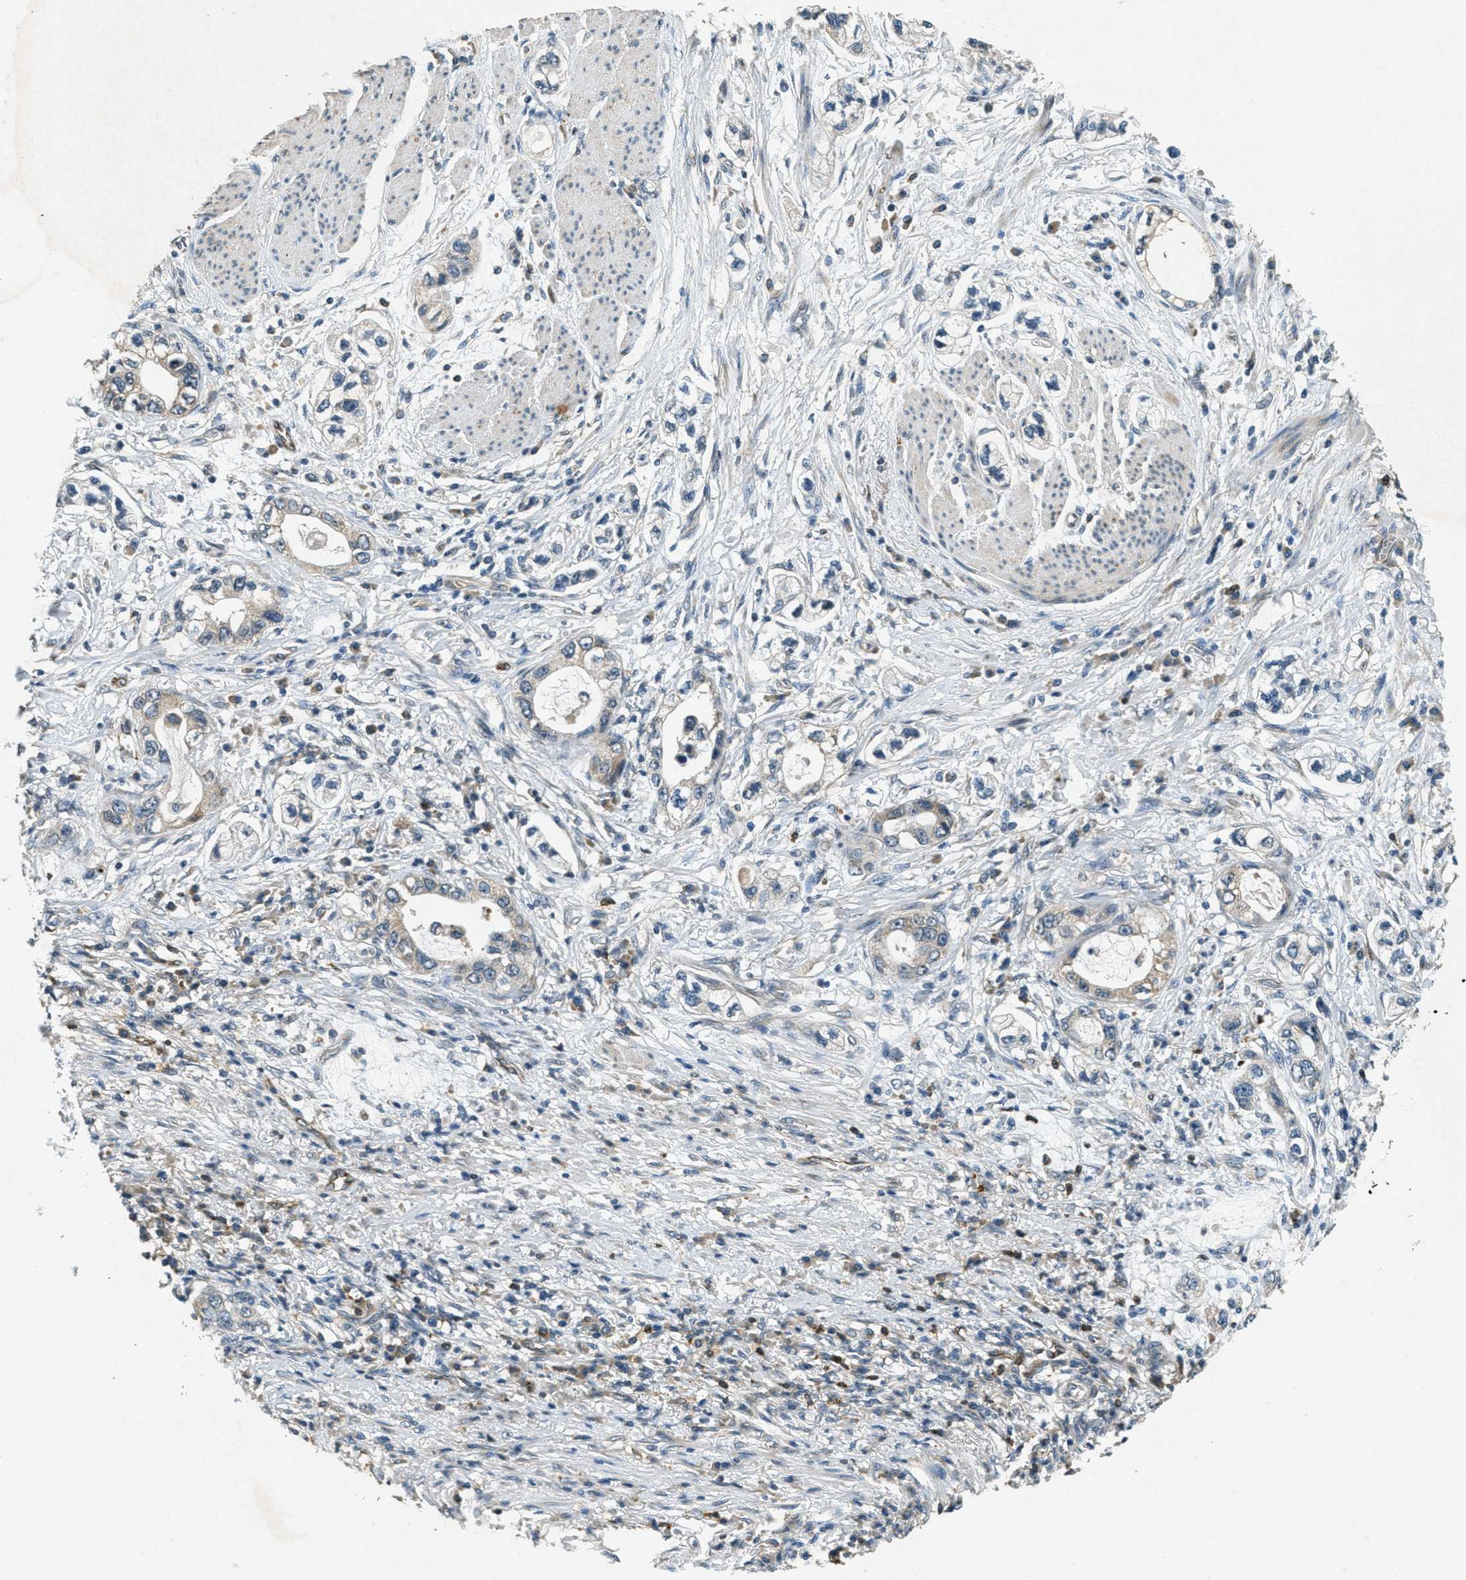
{"staining": {"intensity": "moderate", "quantity": "<25%", "location": "cytoplasmic/membranous"}, "tissue": "stomach cancer", "cell_type": "Tumor cells", "image_type": "cancer", "snomed": [{"axis": "morphology", "description": "Adenocarcinoma, NOS"}, {"axis": "topography", "description": "Stomach, lower"}], "caption": "Approximately <25% of tumor cells in adenocarcinoma (stomach) demonstrate moderate cytoplasmic/membranous protein expression as visualized by brown immunohistochemical staining.", "gene": "RAB3D", "patient": {"sex": "female", "age": 93}}